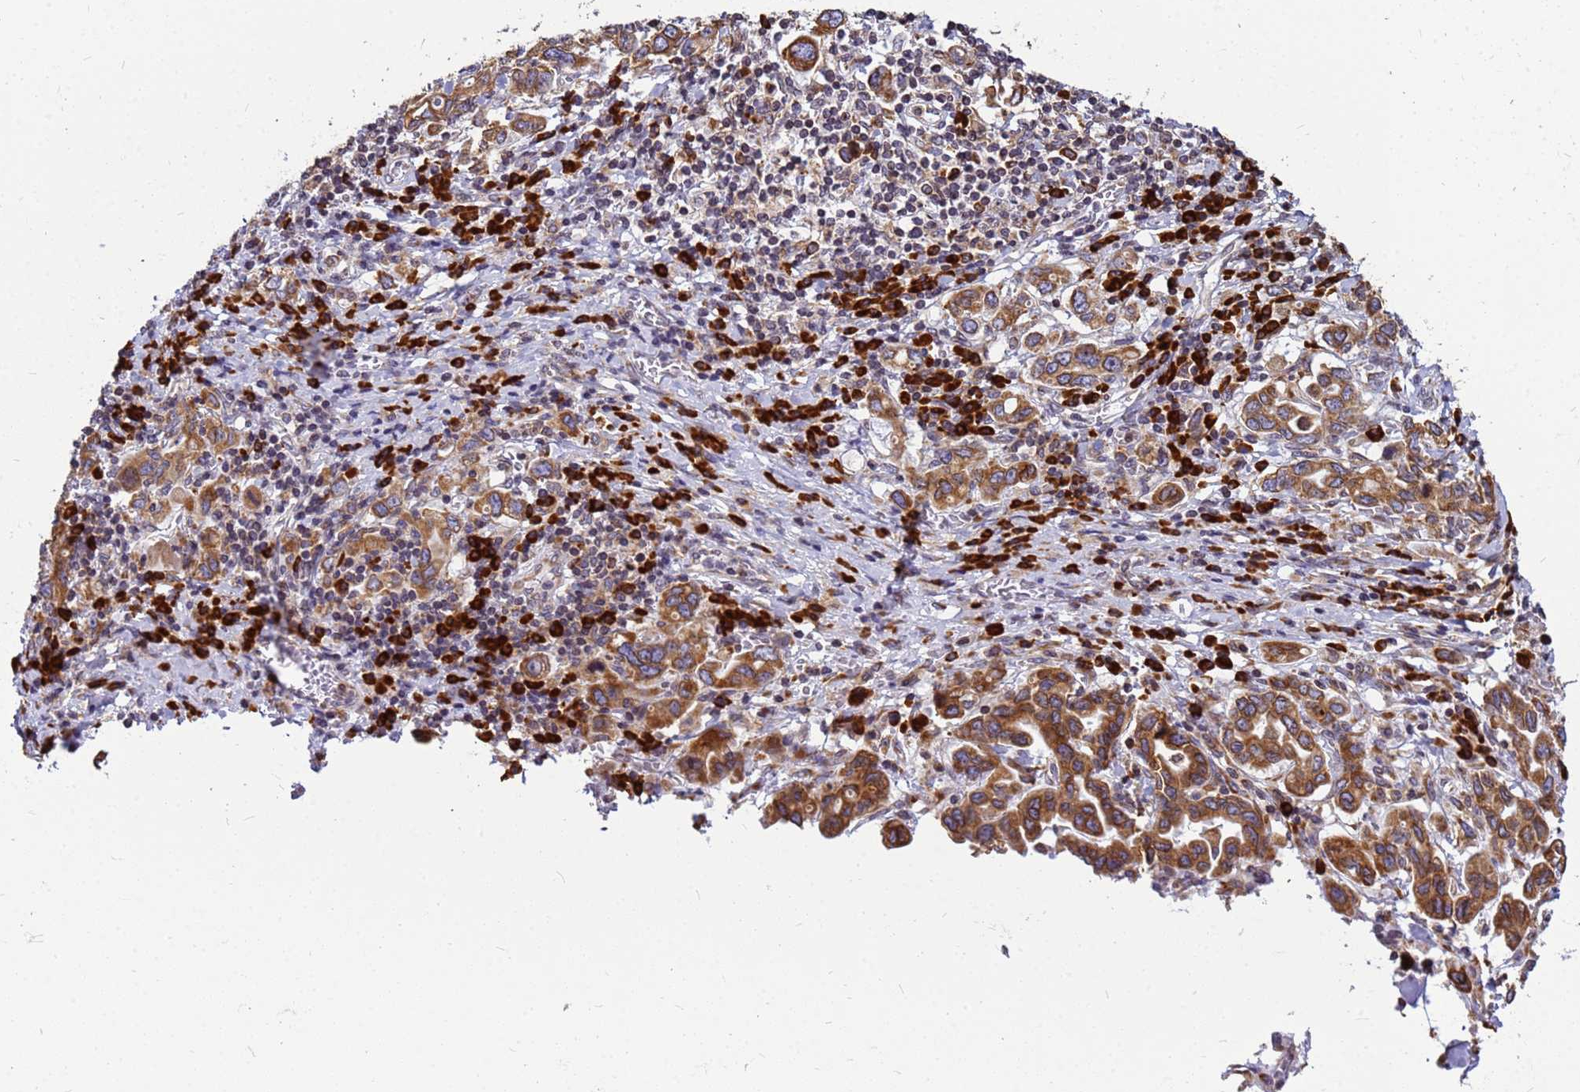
{"staining": {"intensity": "moderate", "quantity": ">75%", "location": "cytoplasmic/membranous"}, "tissue": "stomach cancer", "cell_type": "Tumor cells", "image_type": "cancer", "snomed": [{"axis": "morphology", "description": "Adenocarcinoma, NOS"}, {"axis": "topography", "description": "Stomach, upper"}, {"axis": "topography", "description": "Stomach"}], "caption": "Immunohistochemical staining of stomach cancer (adenocarcinoma) shows medium levels of moderate cytoplasmic/membranous staining in about >75% of tumor cells.", "gene": "SSR4", "patient": {"sex": "male", "age": 62}}